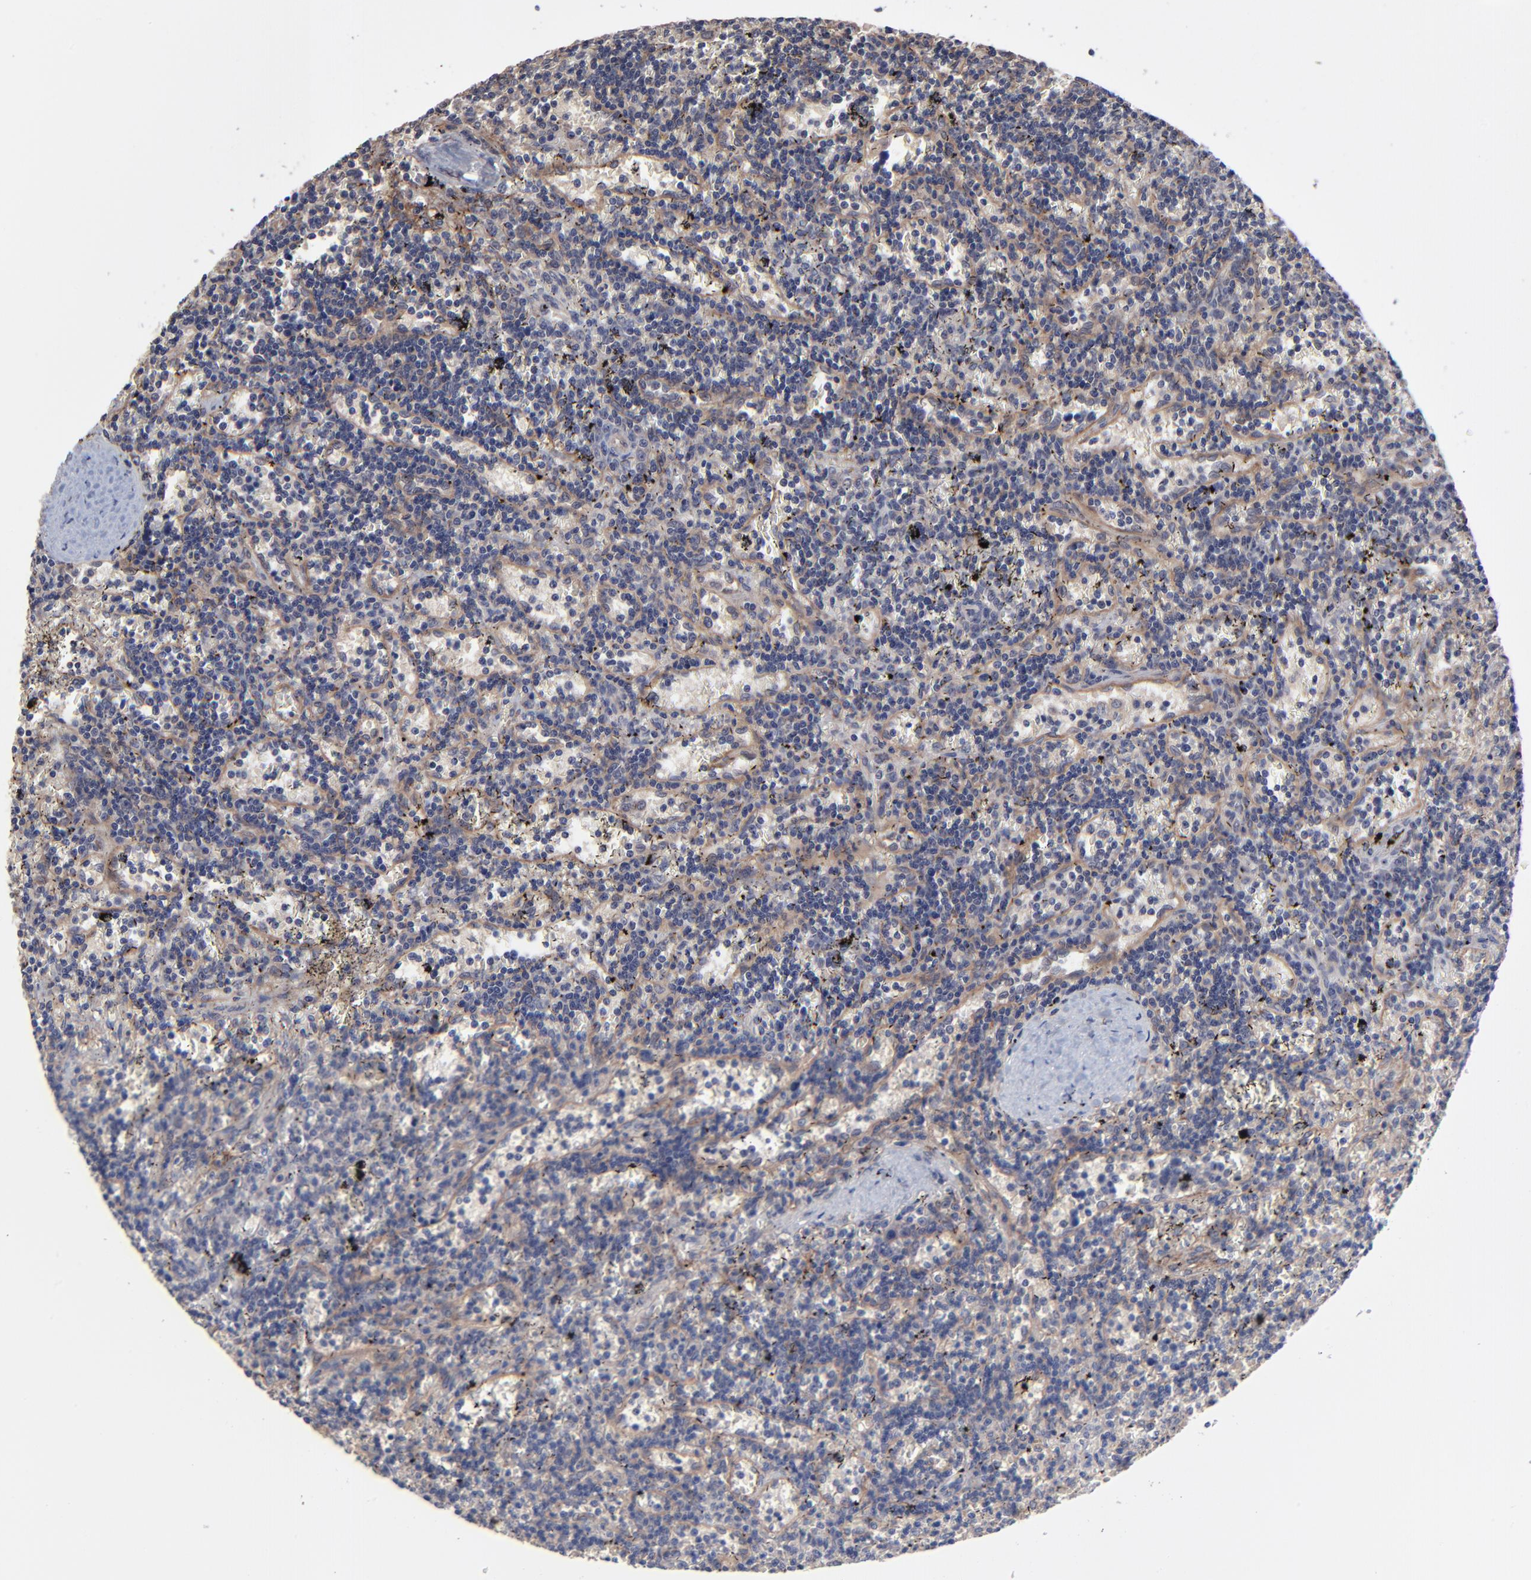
{"staining": {"intensity": "negative", "quantity": "none", "location": "none"}, "tissue": "lymphoma", "cell_type": "Tumor cells", "image_type": "cancer", "snomed": [{"axis": "morphology", "description": "Malignant lymphoma, non-Hodgkin's type, Low grade"}, {"axis": "topography", "description": "Spleen"}], "caption": "High power microscopy histopathology image of an immunohistochemistry histopathology image of lymphoma, revealing no significant expression in tumor cells. The staining is performed using DAB brown chromogen with nuclei counter-stained in using hematoxylin.", "gene": "ZNF780B", "patient": {"sex": "male", "age": 60}}